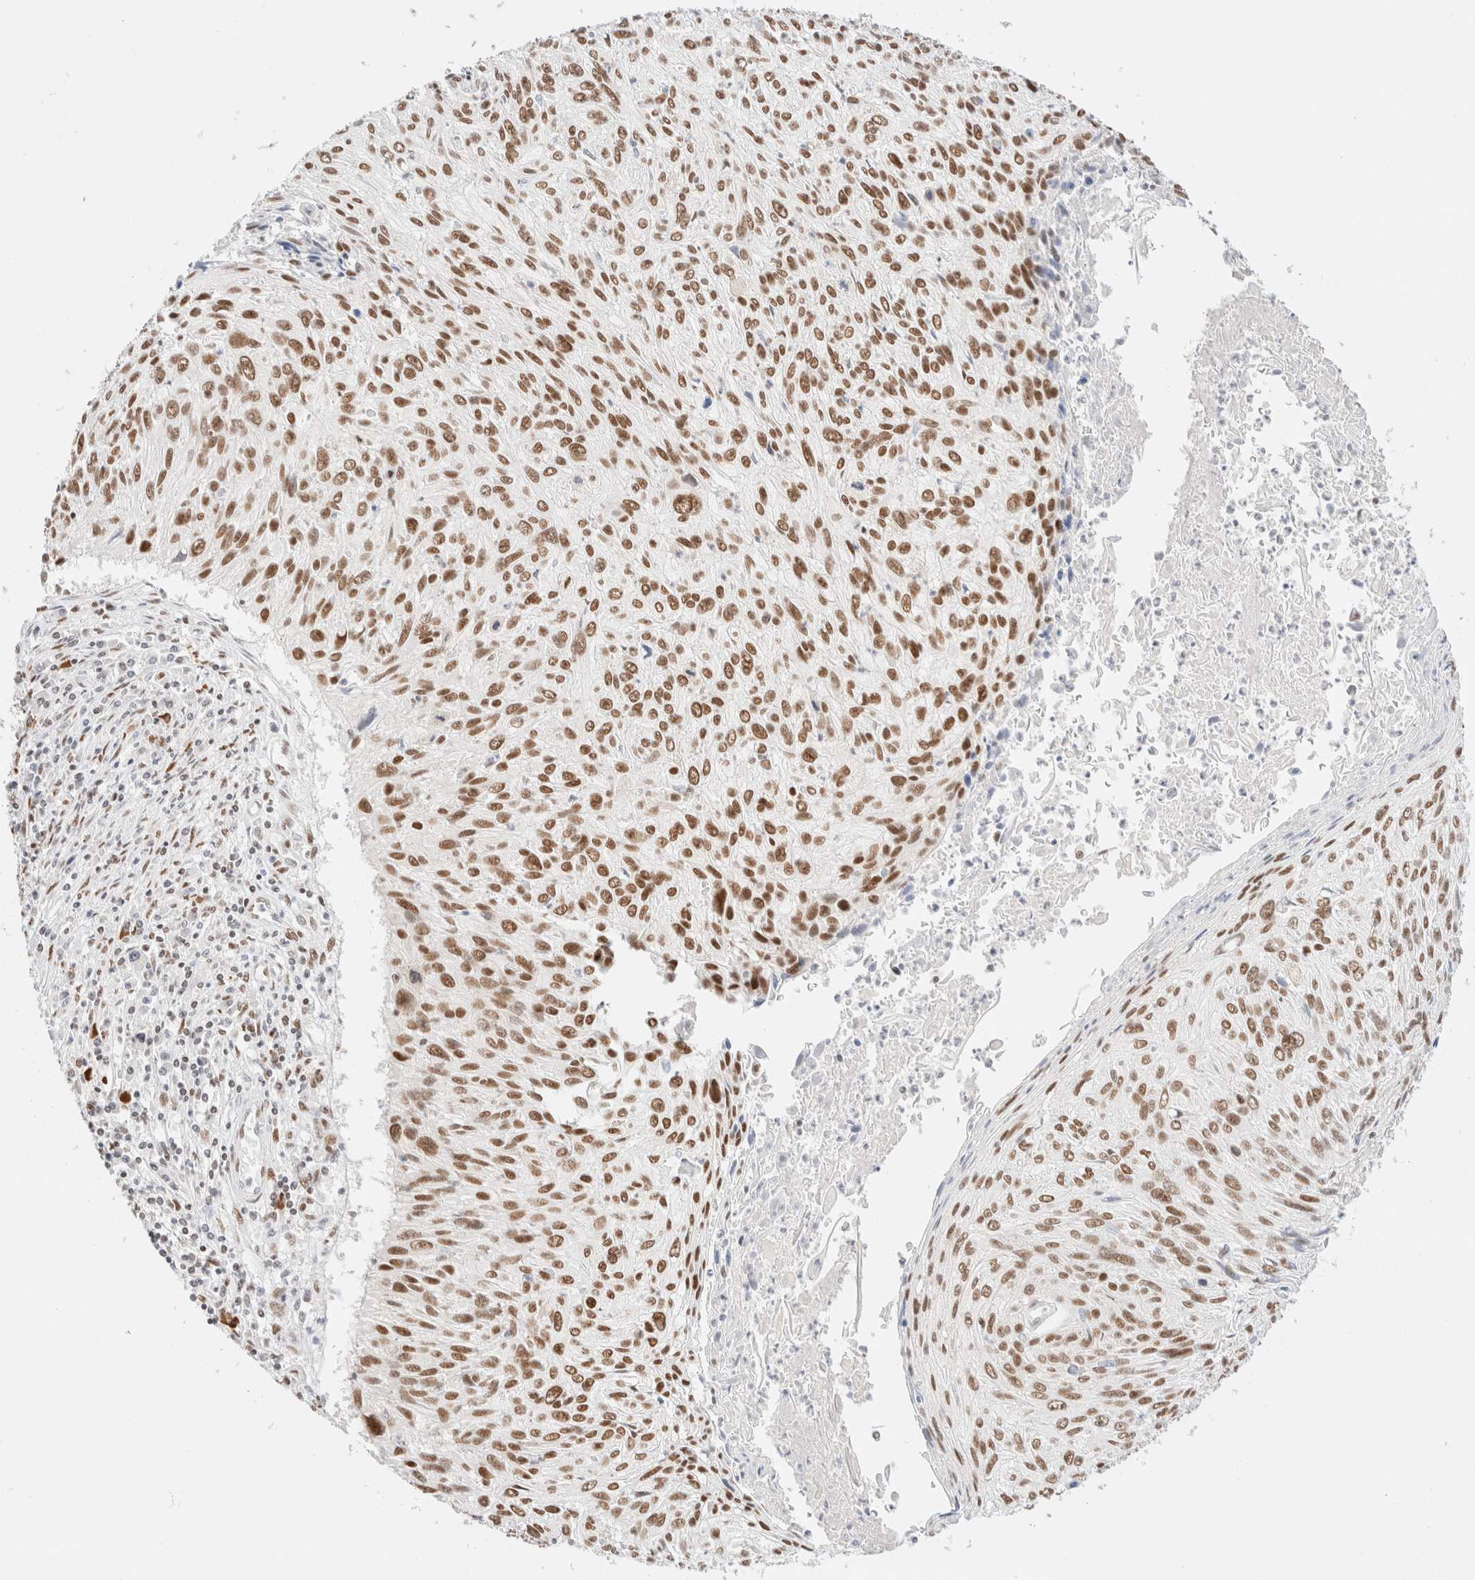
{"staining": {"intensity": "moderate", "quantity": ">75%", "location": "nuclear"}, "tissue": "cervical cancer", "cell_type": "Tumor cells", "image_type": "cancer", "snomed": [{"axis": "morphology", "description": "Squamous cell carcinoma, NOS"}, {"axis": "topography", "description": "Cervix"}], "caption": "Human cervical cancer stained with a brown dye displays moderate nuclear positive expression in about >75% of tumor cells.", "gene": "CIC", "patient": {"sex": "female", "age": 51}}